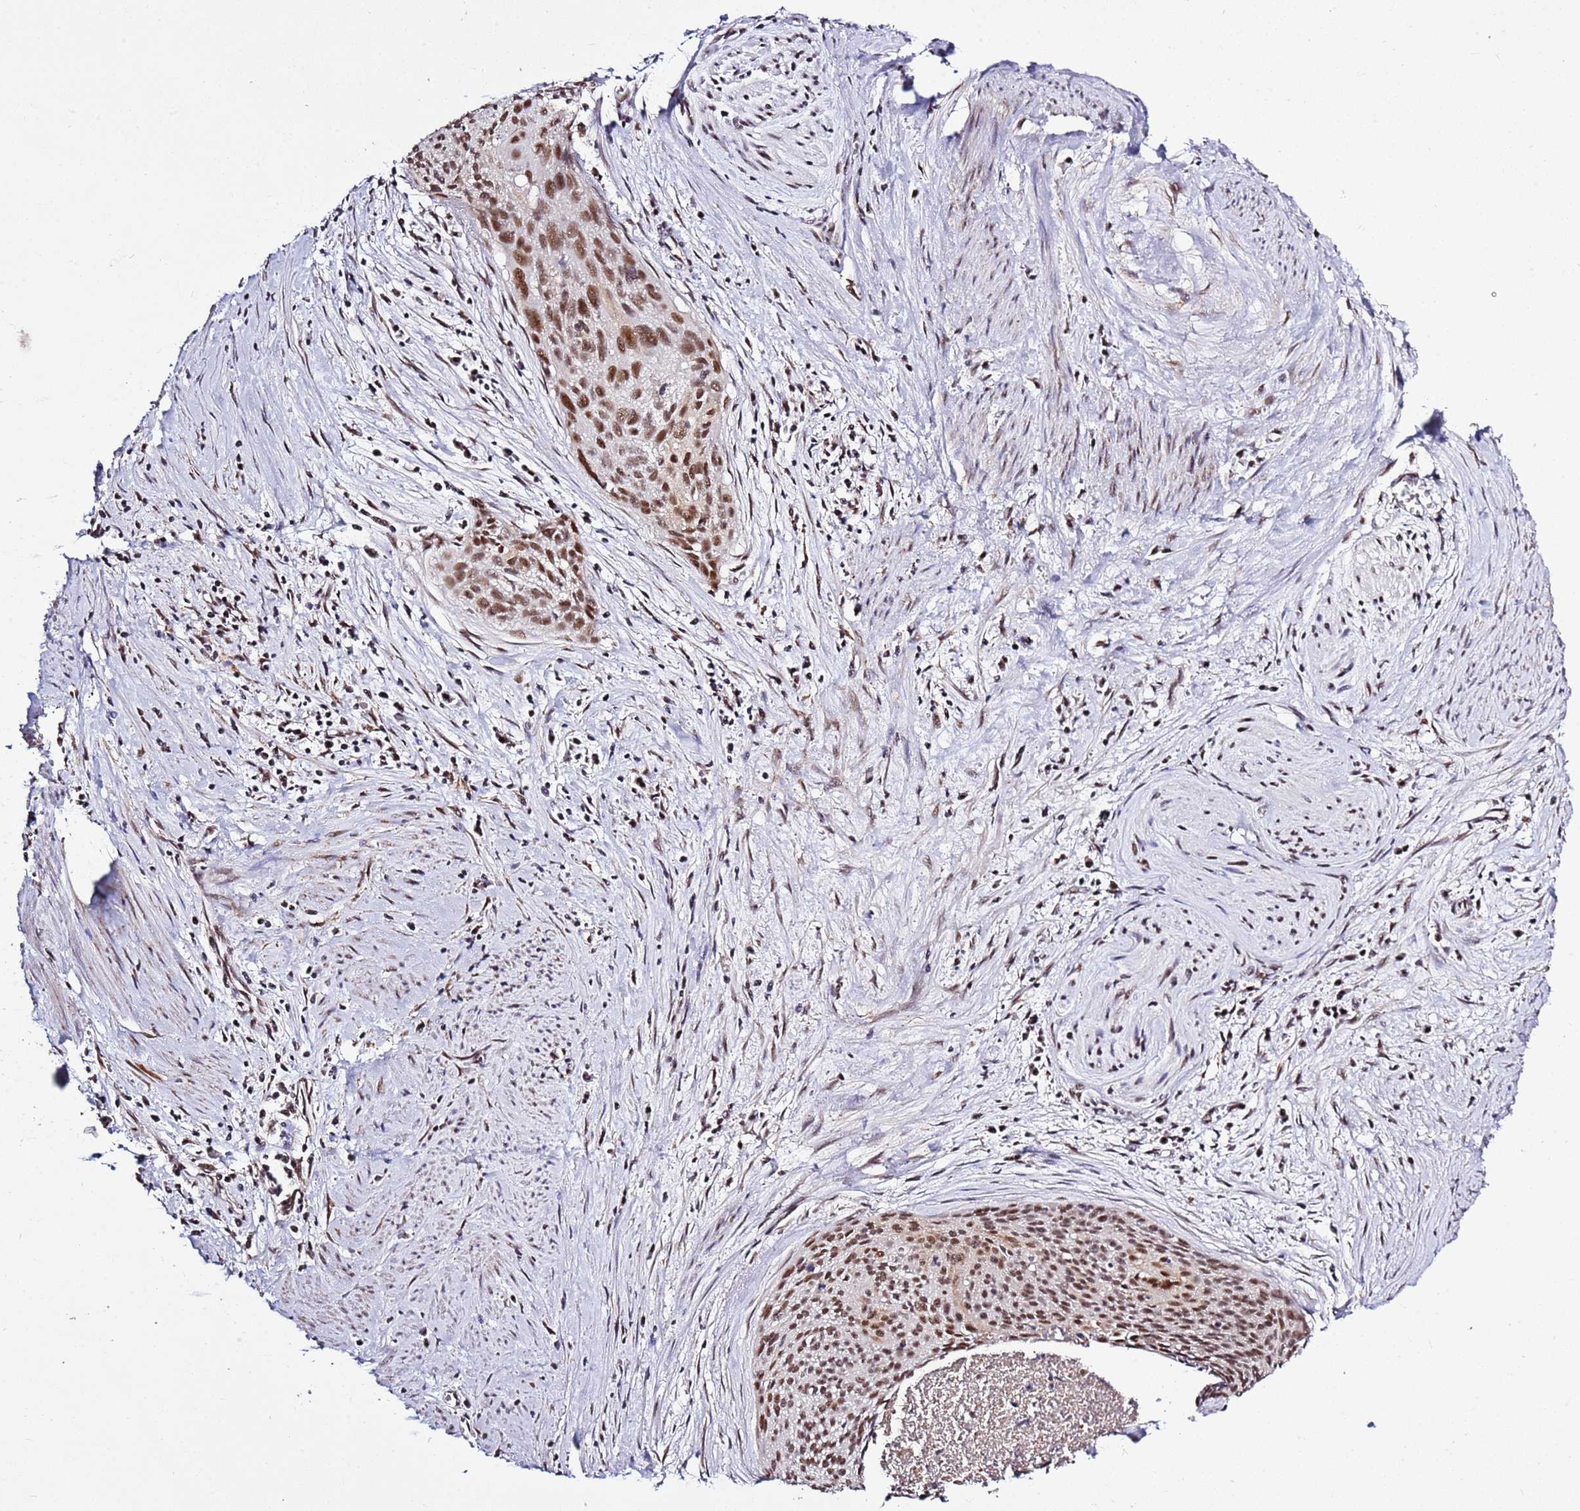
{"staining": {"intensity": "strong", "quantity": ">75%", "location": "nuclear"}, "tissue": "cervical cancer", "cell_type": "Tumor cells", "image_type": "cancer", "snomed": [{"axis": "morphology", "description": "Squamous cell carcinoma, NOS"}, {"axis": "topography", "description": "Cervix"}], "caption": "A photomicrograph showing strong nuclear positivity in approximately >75% of tumor cells in cervical cancer (squamous cell carcinoma), as visualized by brown immunohistochemical staining.", "gene": "AKAP8L", "patient": {"sex": "female", "age": 55}}